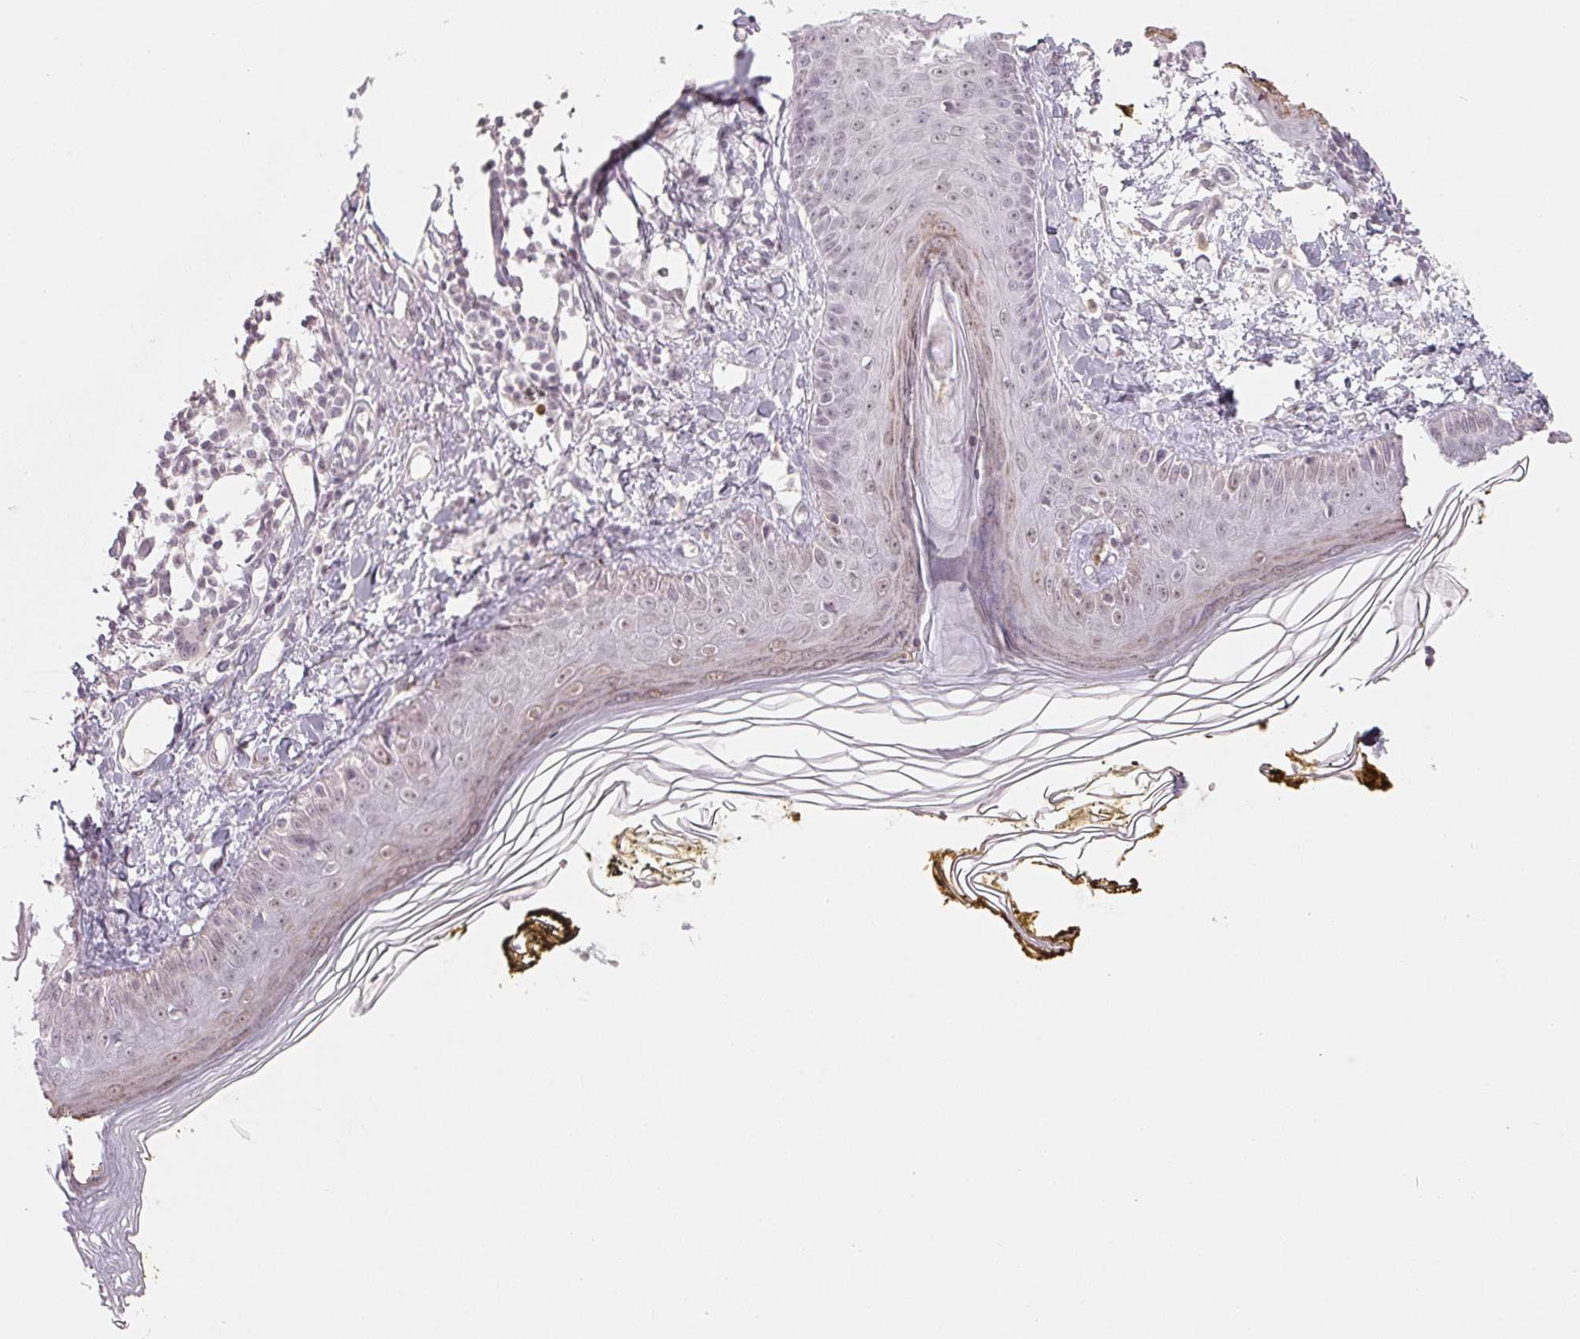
{"staining": {"intensity": "negative", "quantity": "none", "location": "none"}, "tissue": "skin", "cell_type": "Fibroblasts", "image_type": "normal", "snomed": [{"axis": "morphology", "description": "Normal tissue, NOS"}, {"axis": "topography", "description": "Skin"}], "caption": "Fibroblasts show no significant staining in normal skin. (DAB IHC visualized using brightfield microscopy, high magnification).", "gene": "NXF3", "patient": {"sex": "male", "age": 76}}